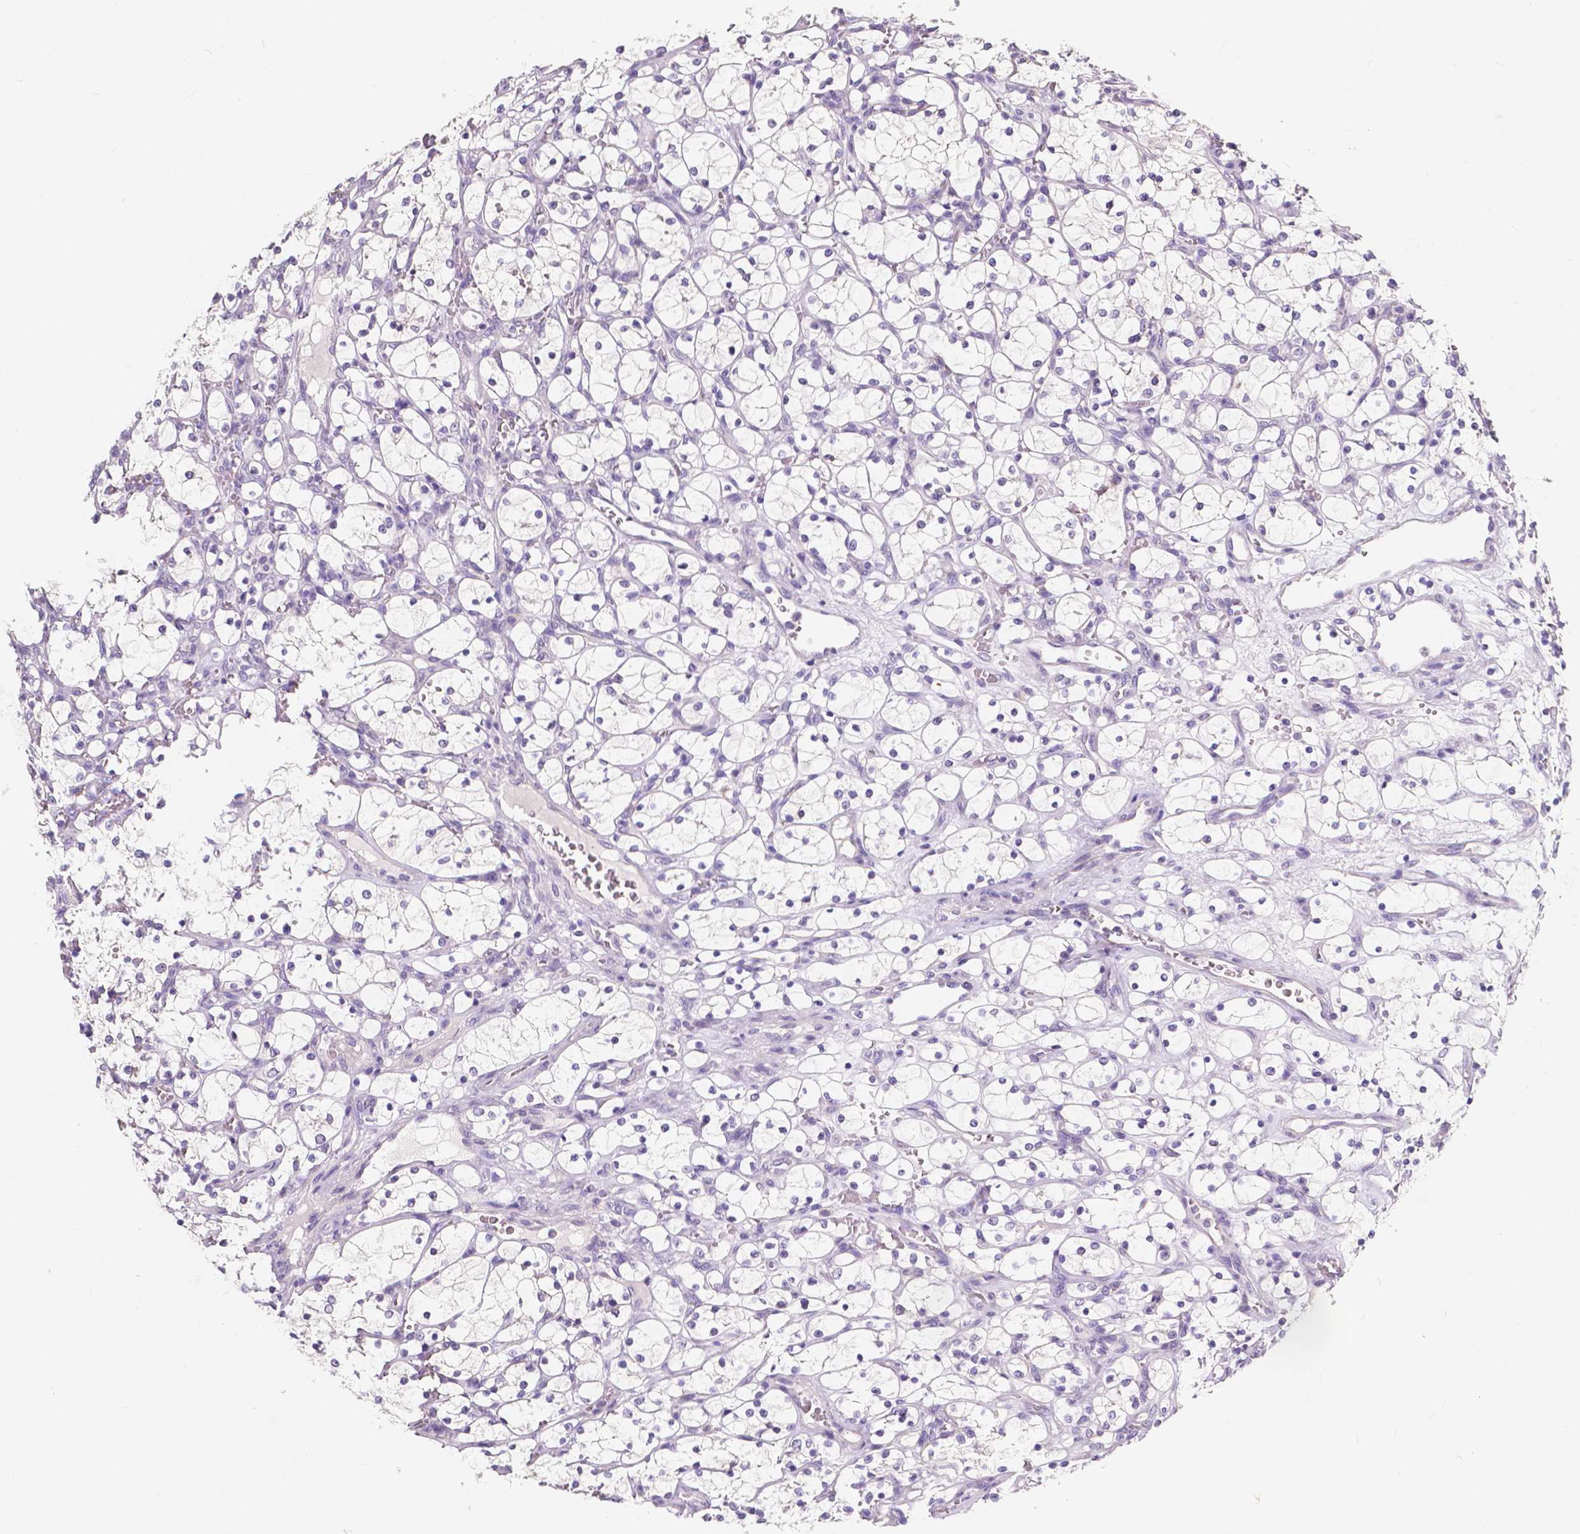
{"staining": {"intensity": "negative", "quantity": "none", "location": "none"}, "tissue": "renal cancer", "cell_type": "Tumor cells", "image_type": "cancer", "snomed": [{"axis": "morphology", "description": "Adenocarcinoma, NOS"}, {"axis": "topography", "description": "Kidney"}], "caption": "Human renal cancer (adenocarcinoma) stained for a protein using IHC reveals no staining in tumor cells.", "gene": "ACP5", "patient": {"sex": "female", "age": 69}}